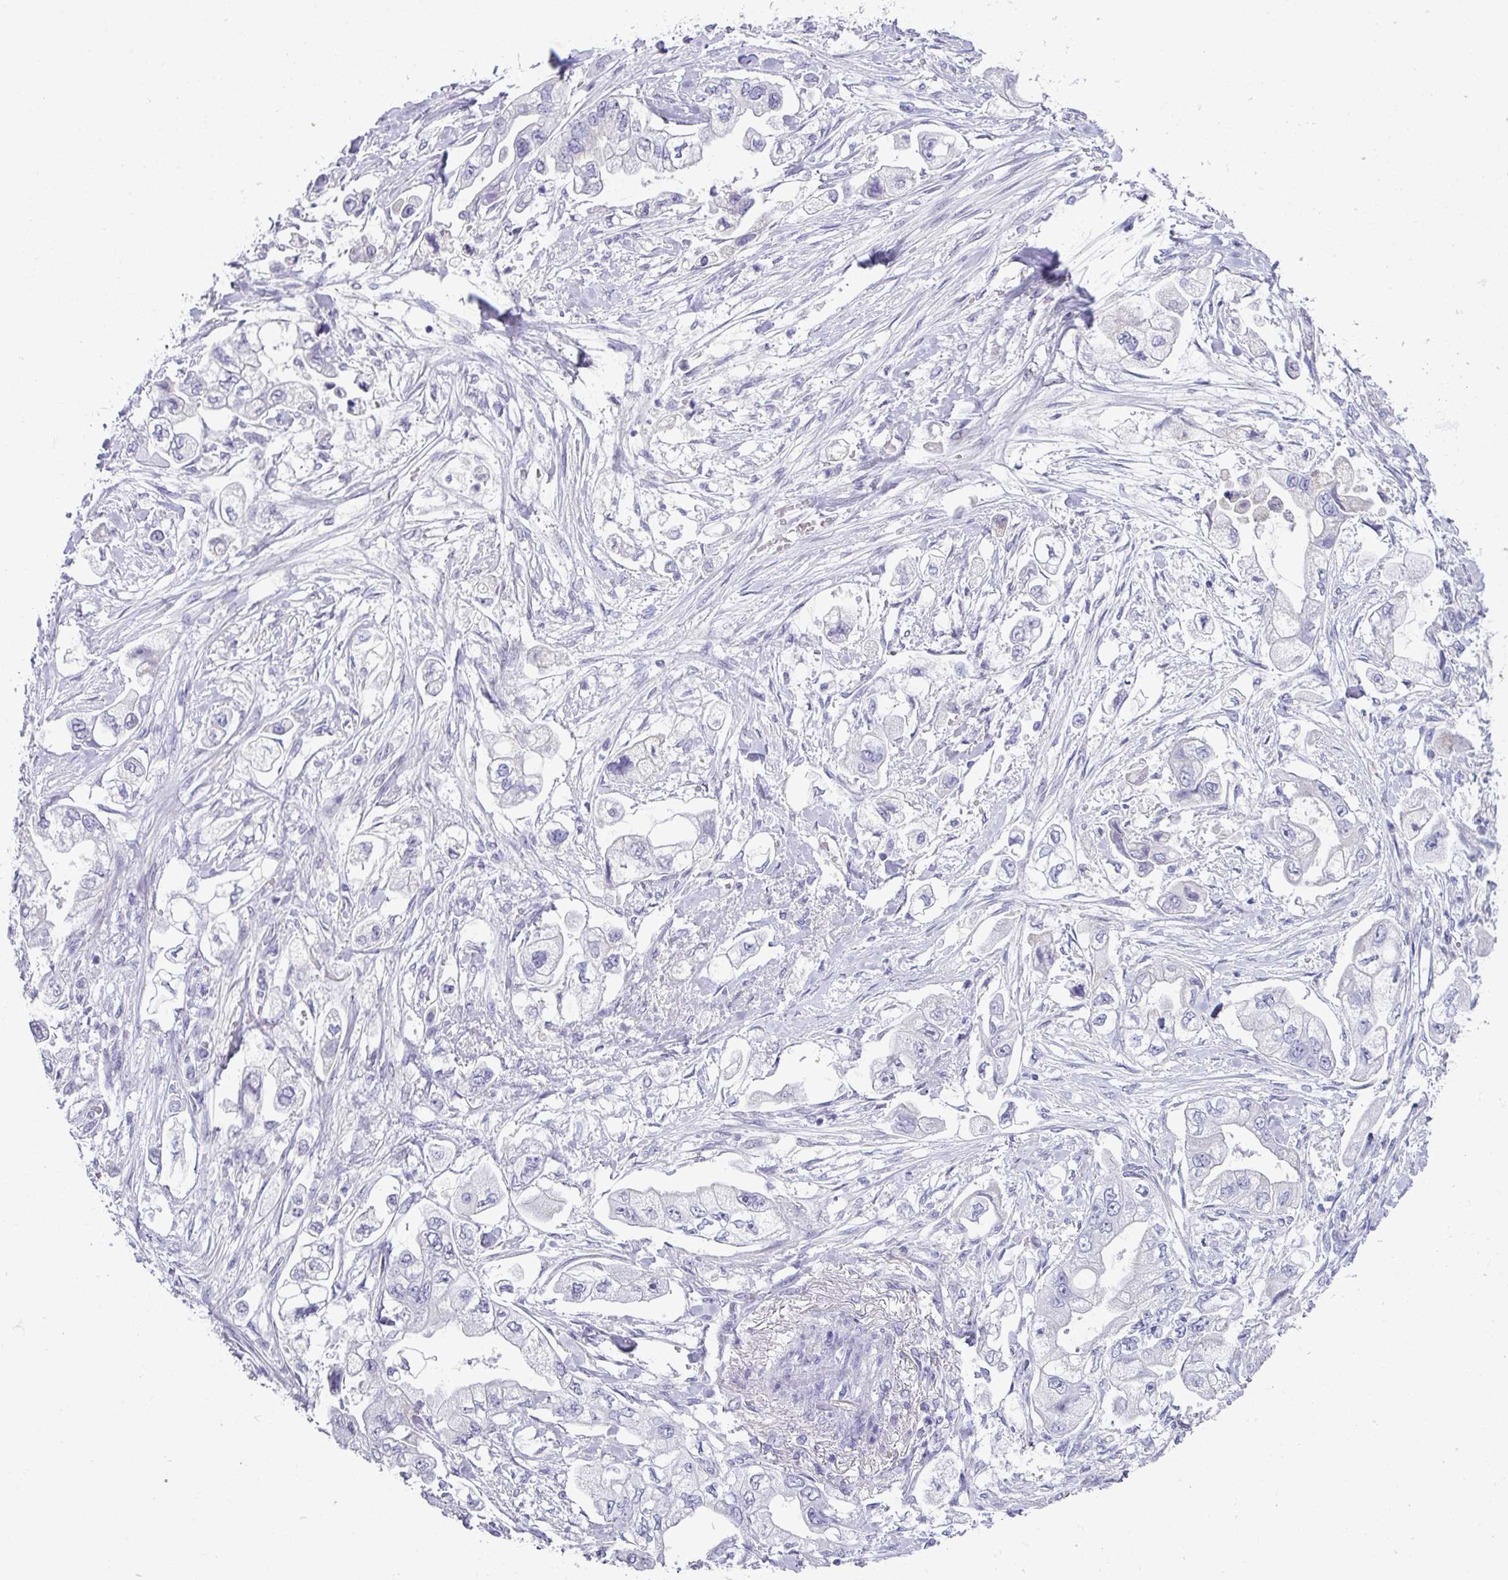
{"staining": {"intensity": "negative", "quantity": "none", "location": "none"}, "tissue": "stomach cancer", "cell_type": "Tumor cells", "image_type": "cancer", "snomed": [{"axis": "morphology", "description": "Adenocarcinoma, NOS"}, {"axis": "topography", "description": "Stomach"}], "caption": "This is a image of IHC staining of stomach adenocarcinoma, which shows no positivity in tumor cells.", "gene": "STAT5A", "patient": {"sex": "male", "age": 62}}